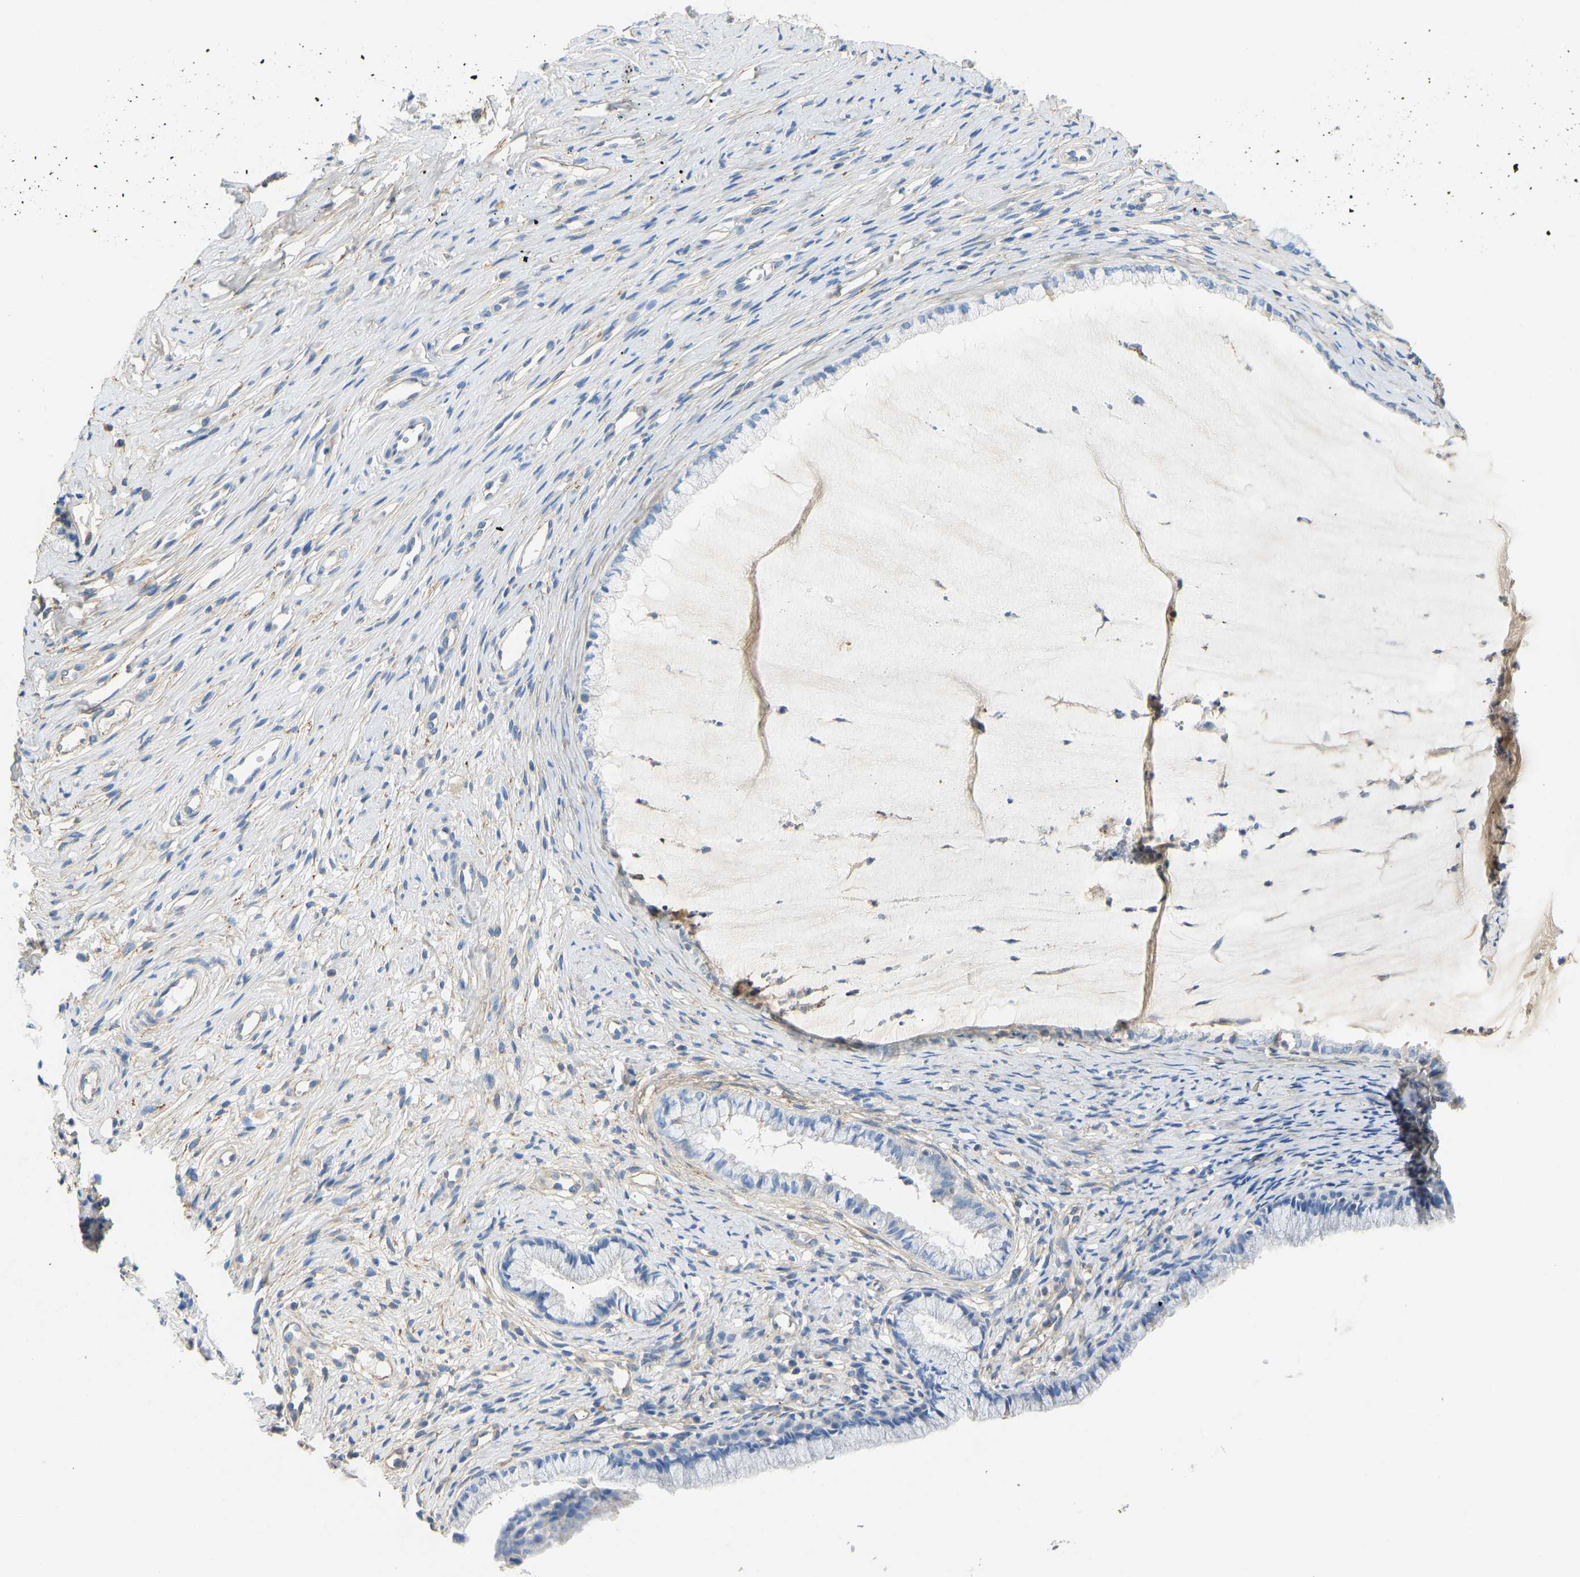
{"staining": {"intensity": "negative", "quantity": "none", "location": "none"}, "tissue": "cervix", "cell_type": "Glandular cells", "image_type": "normal", "snomed": [{"axis": "morphology", "description": "Normal tissue, NOS"}, {"axis": "topography", "description": "Cervix"}], "caption": "Immunohistochemistry (IHC) micrograph of benign cervix: cervix stained with DAB reveals no significant protein staining in glandular cells.", "gene": "TECTA", "patient": {"sex": "female", "age": 77}}